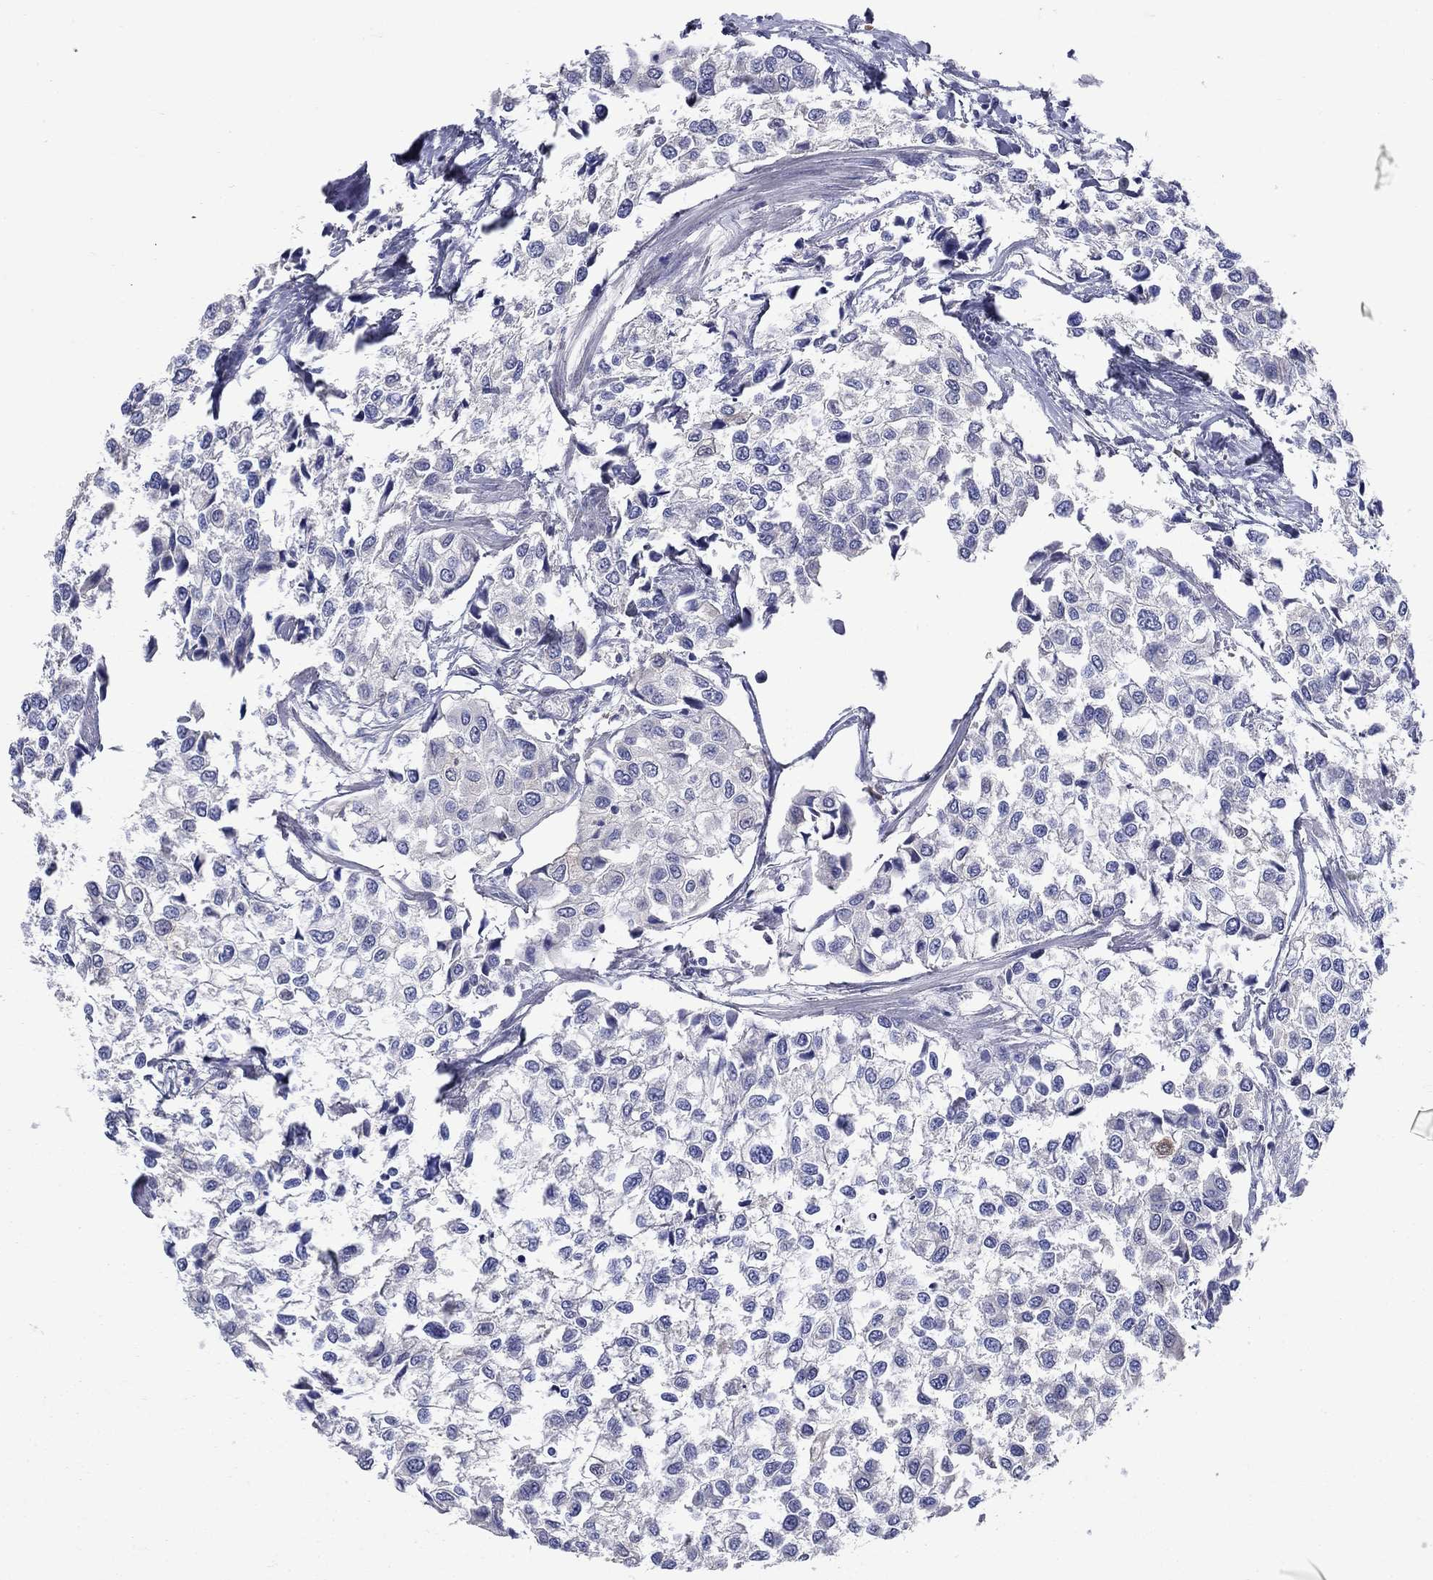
{"staining": {"intensity": "negative", "quantity": "none", "location": "none"}, "tissue": "urothelial cancer", "cell_type": "Tumor cells", "image_type": "cancer", "snomed": [{"axis": "morphology", "description": "Urothelial carcinoma, High grade"}, {"axis": "topography", "description": "Urinary bladder"}], "caption": "This is an immunohistochemistry (IHC) photomicrograph of urothelial carcinoma (high-grade). There is no expression in tumor cells.", "gene": "SULT2B1", "patient": {"sex": "male", "age": 73}}